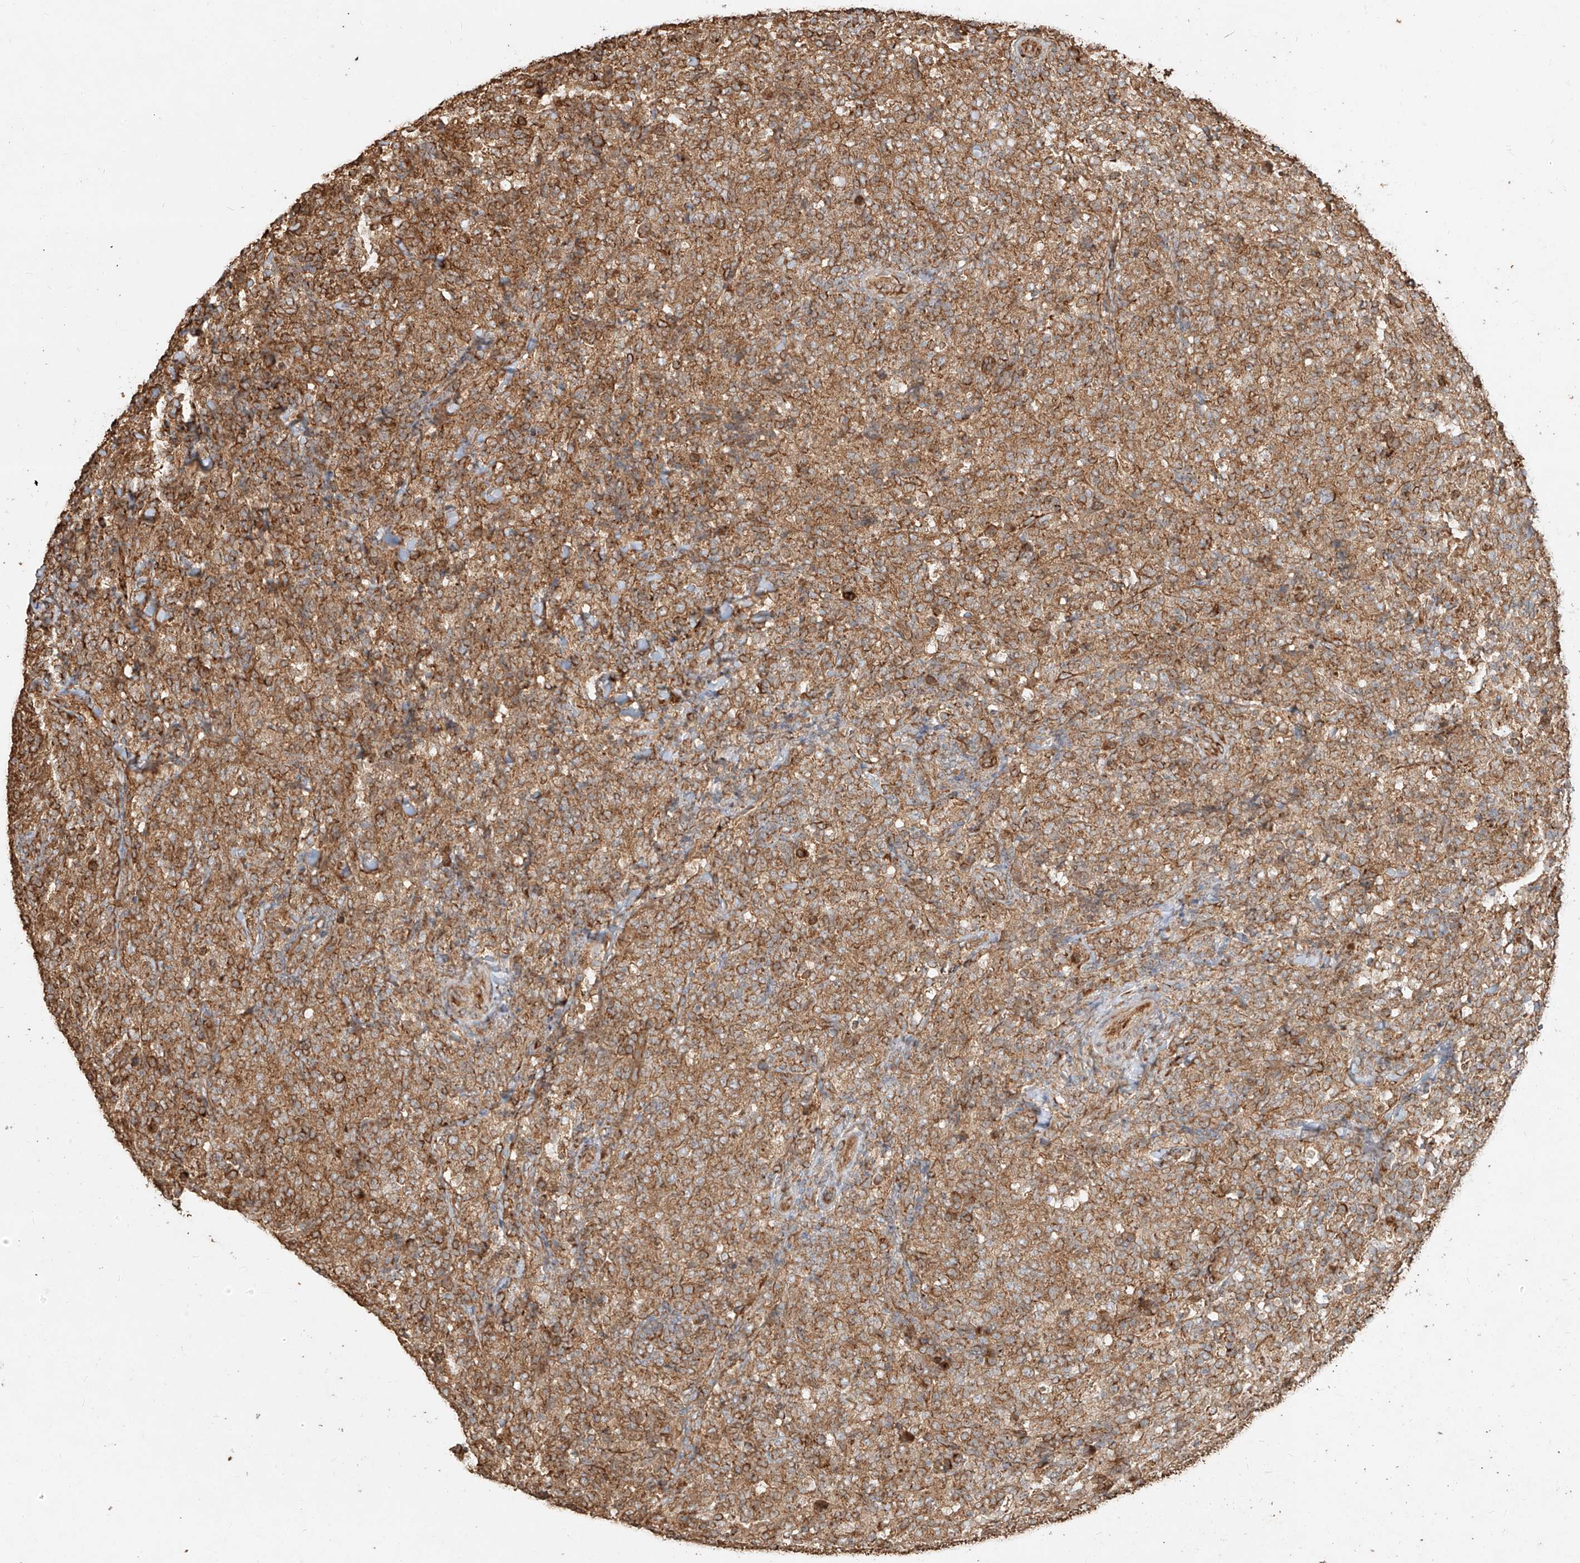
{"staining": {"intensity": "moderate", "quantity": ">75%", "location": "cytoplasmic/membranous"}, "tissue": "lymphoma", "cell_type": "Tumor cells", "image_type": "cancer", "snomed": [{"axis": "morphology", "description": "Malignant lymphoma, non-Hodgkin's type, High grade"}, {"axis": "topography", "description": "Tonsil"}], "caption": "Lymphoma stained with a brown dye shows moderate cytoplasmic/membranous positive expression in about >75% of tumor cells.", "gene": "EFNB1", "patient": {"sex": "female", "age": 36}}